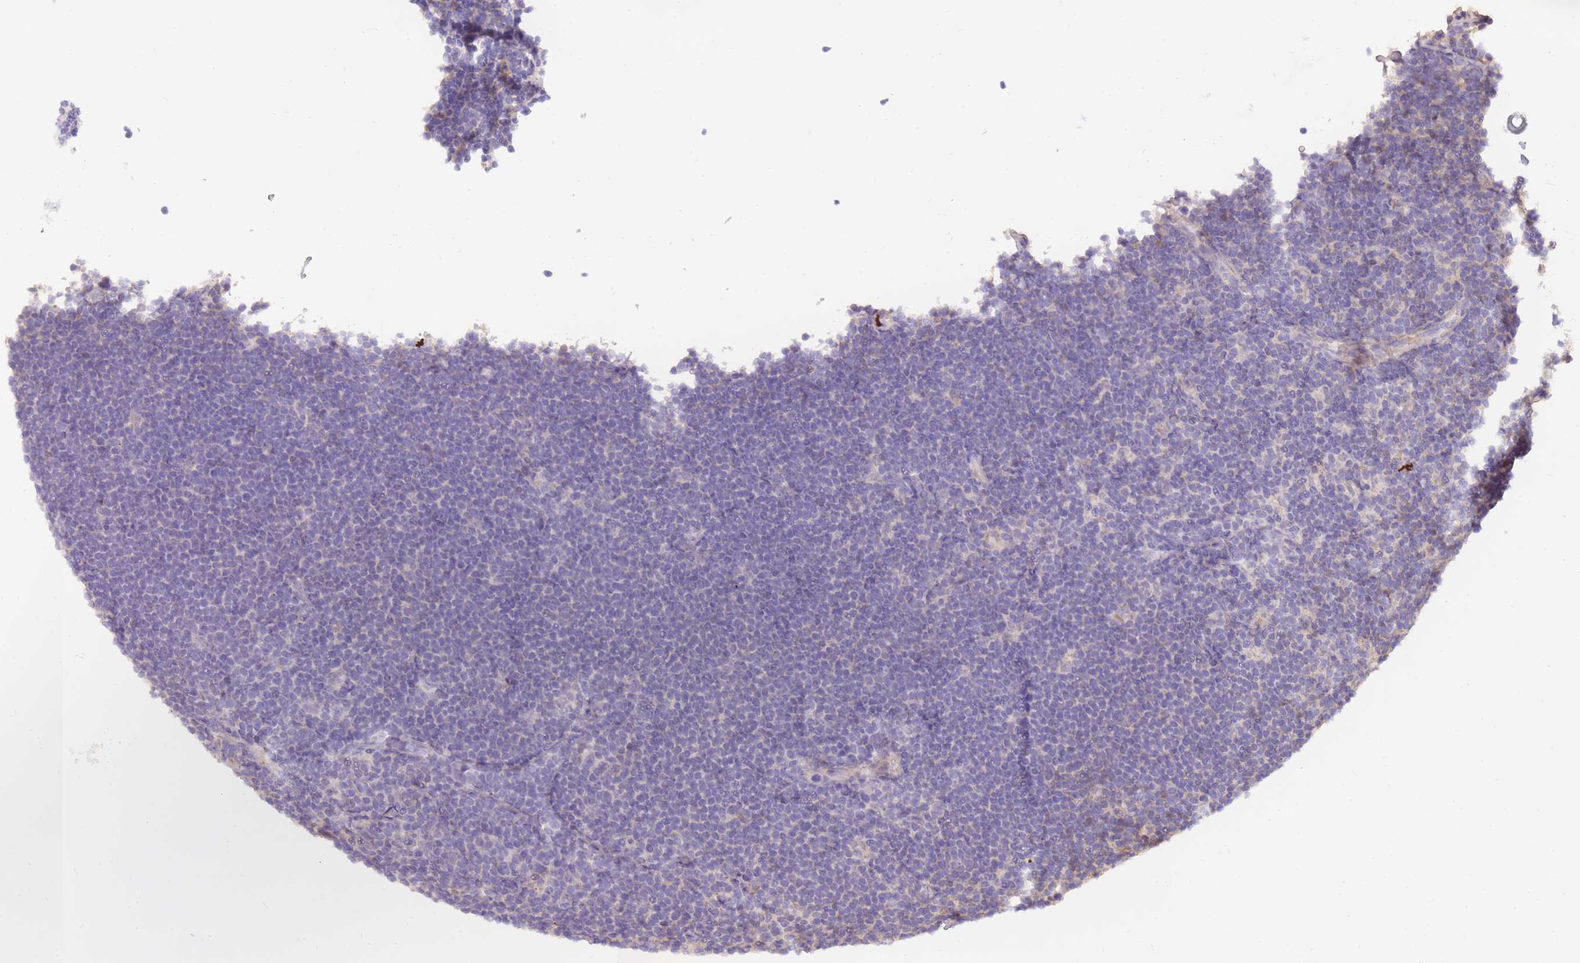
{"staining": {"intensity": "negative", "quantity": "none", "location": "none"}, "tissue": "lymphoma", "cell_type": "Tumor cells", "image_type": "cancer", "snomed": [{"axis": "morphology", "description": "Hodgkin's disease, NOS"}, {"axis": "topography", "description": "Lymph node"}], "caption": "The micrograph shows no significant positivity in tumor cells of lymphoma. (Stains: DAB IHC with hematoxylin counter stain, Microscopy: brightfield microscopy at high magnification).", "gene": "TOPAZ1", "patient": {"sex": "female", "age": 57}}